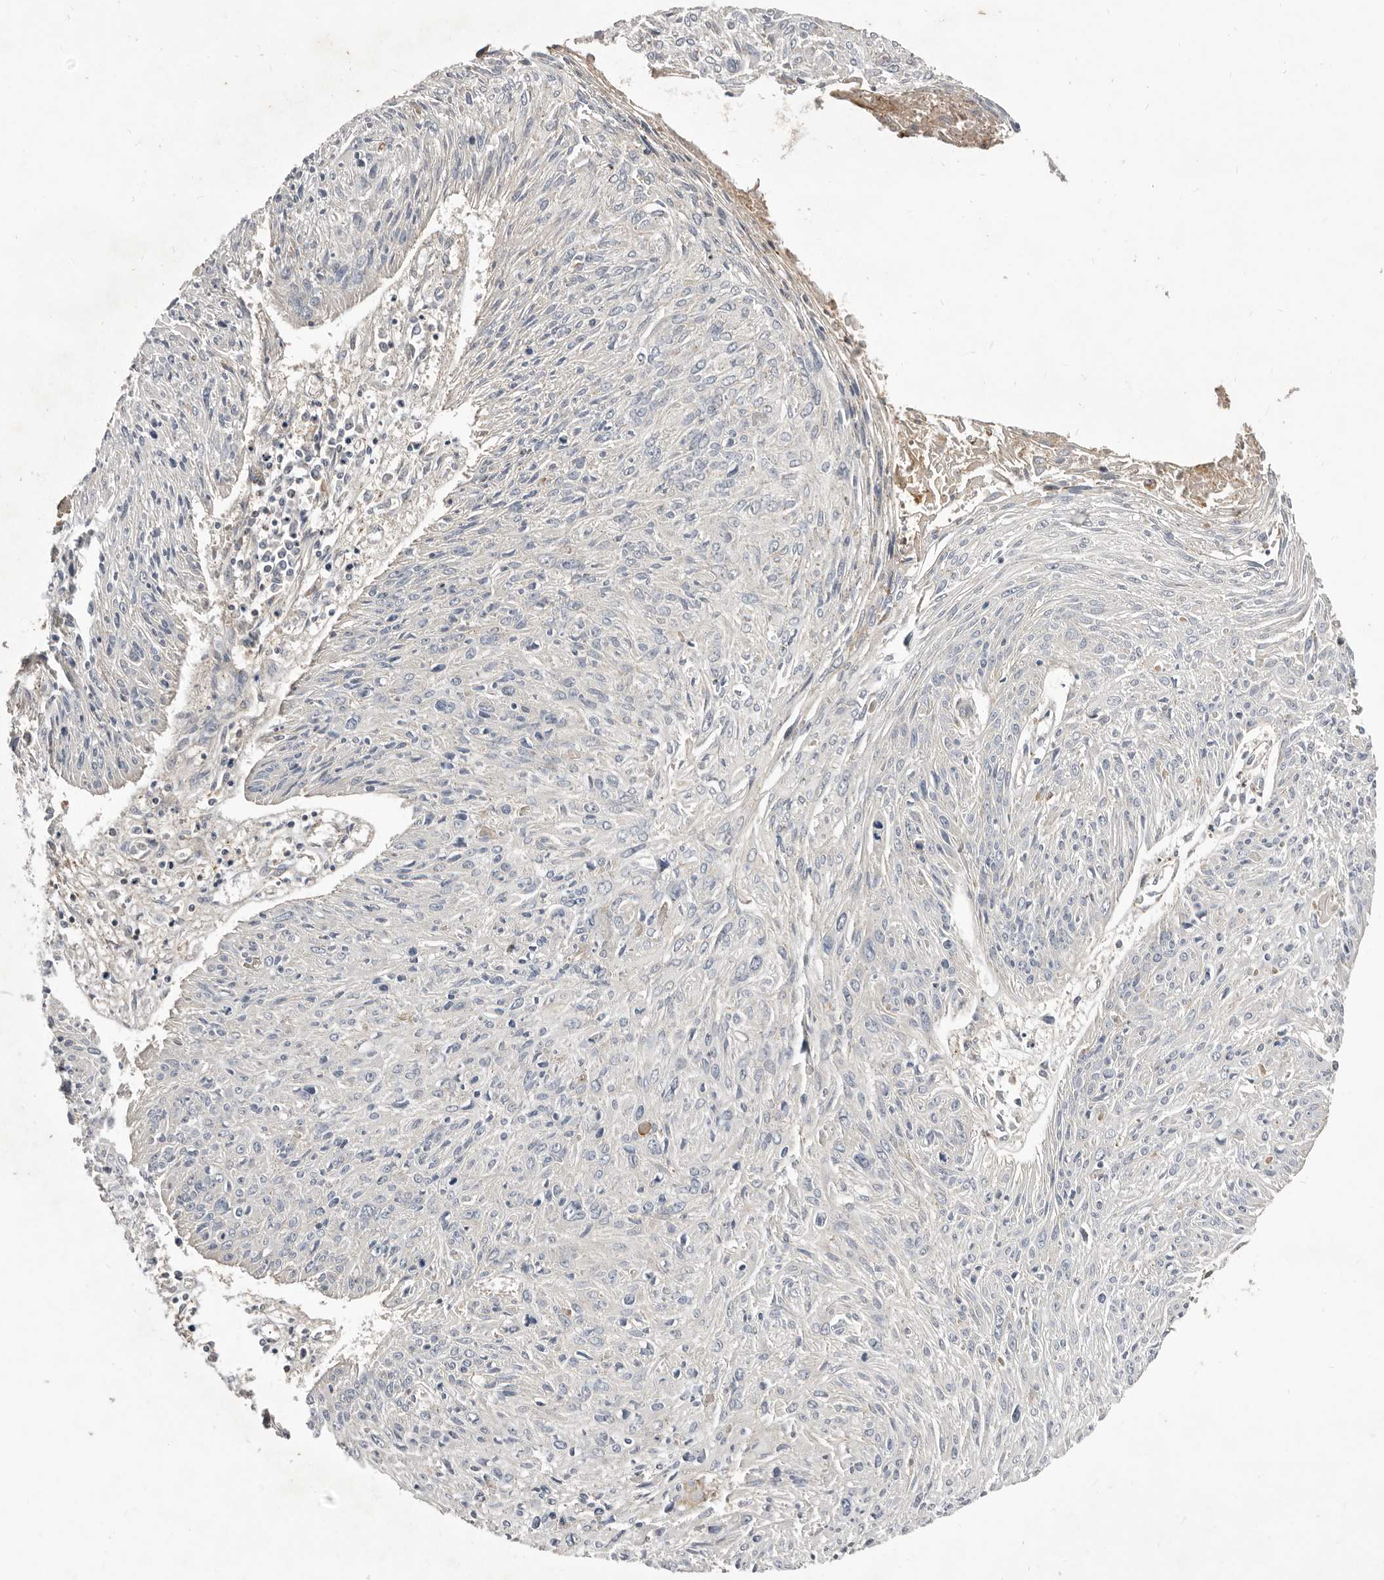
{"staining": {"intensity": "negative", "quantity": "none", "location": "none"}, "tissue": "cervical cancer", "cell_type": "Tumor cells", "image_type": "cancer", "snomed": [{"axis": "morphology", "description": "Squamous cell carcinoma, NOS"}, {"axis": "topography", "description": "Cervix"}], "caption": "Squamous cell carcinoma (cervical) was stained to show a protein in brown. There is no significant positivity in tumor cells. The staining was performed using DAB (3,3'-diaminobenzidine) to visualize the protein expression in brown, while the nuclei were stained in blue with hematoxylin (Magnification: 20x).", "gene": "KIF26B", "patient": {"sex": "female", "age": 51}}